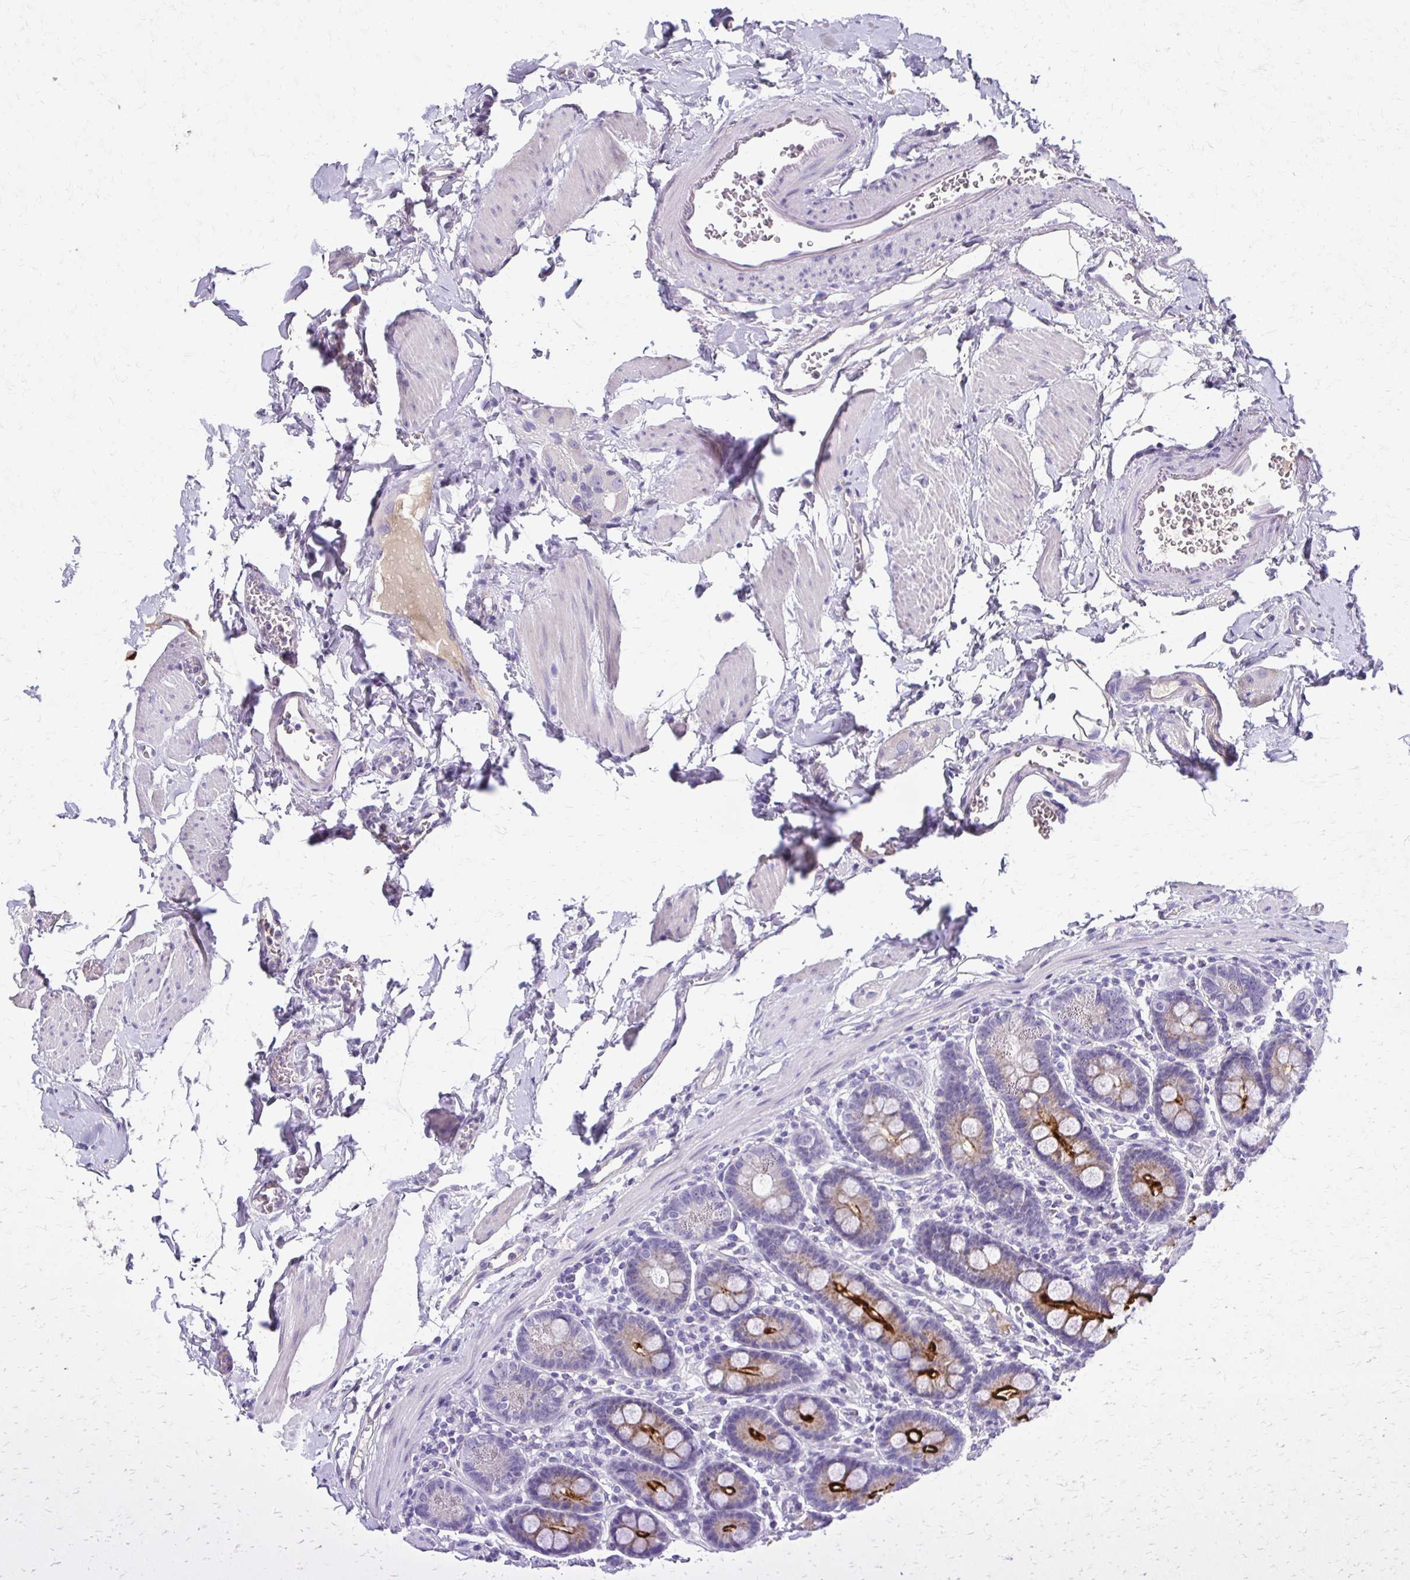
{"staining": {"intensity": "strong", "quantity": "25%-75%", "location": "cytoplasmic/membranous"}, "tissue": "duodenum", "cell_type": "Glandular cells", "image_type": "normal", "snomed": [{"axis": "morphology", "description": "Normal tissue, NOS"}, {"axis": "topography", "description": "Pancreas"}, {"axis": "topography", "description": "Duodenum"}], "caption": "Glandular cells reveal strong cytoplasmic/membranous staining in approximately 25%-75% of cells in normal duodenum.", "gene": "BBS12", "patient": {"sex": "male", "age": 59}}